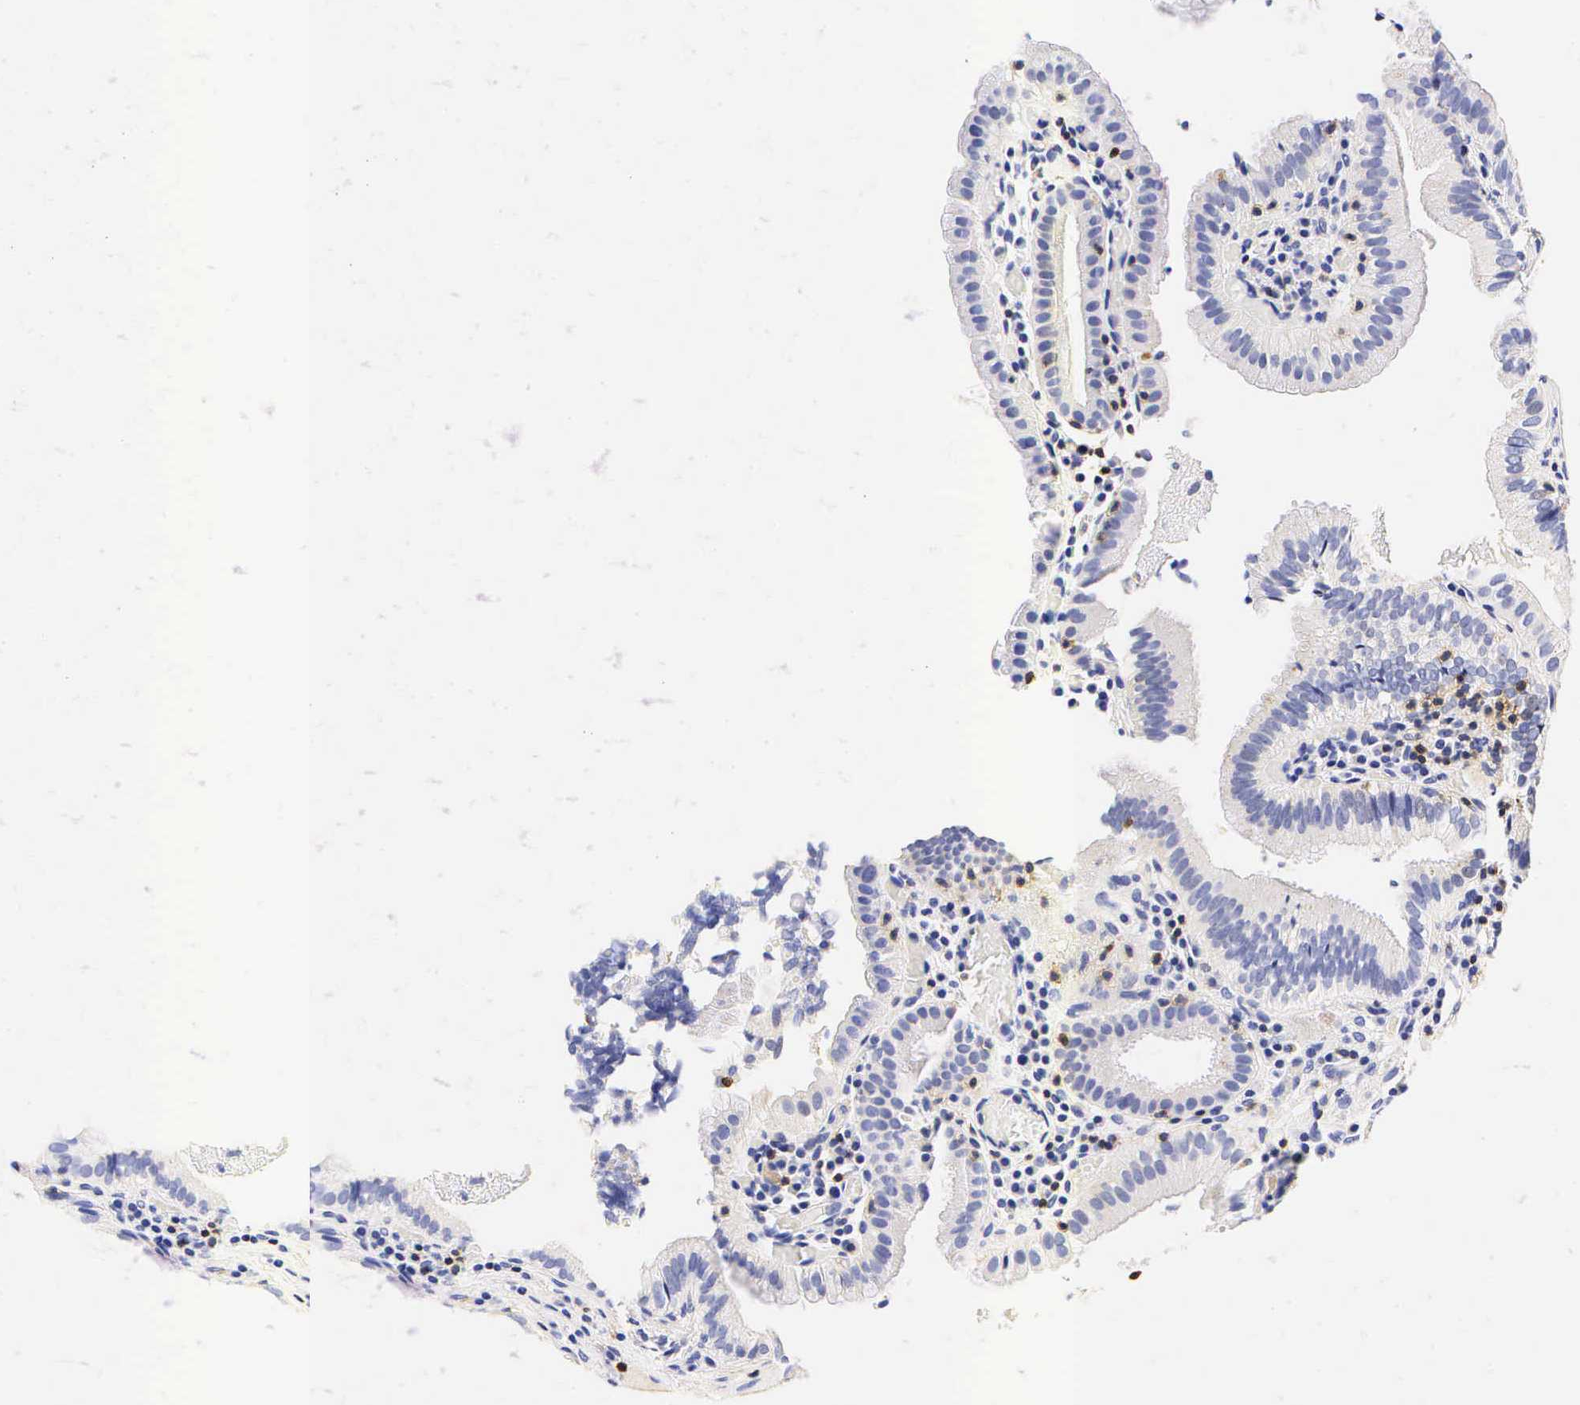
{"staining": {"intensity": "negative", "quantity": "none", "location": "none"}, "tissue": "gallbladder", "cell_type": "Glandular cells", "image_type": "normal", "snomed": [{"axis": "morphology", "description": "Normal tissue, NOS"}, {"axis": "topography", "description": "Gallbladder"}], "caption": "Protein analysis of unremarkable gallbladder demonstrates no significant positivity in glandular cells. (Stains: DAB IHC with hematoxylin counter stain, Microscopy: brightfield microscopy at high magnification).", "gene": "CD3E", "patient": {"sex": "female", "age": 76}}